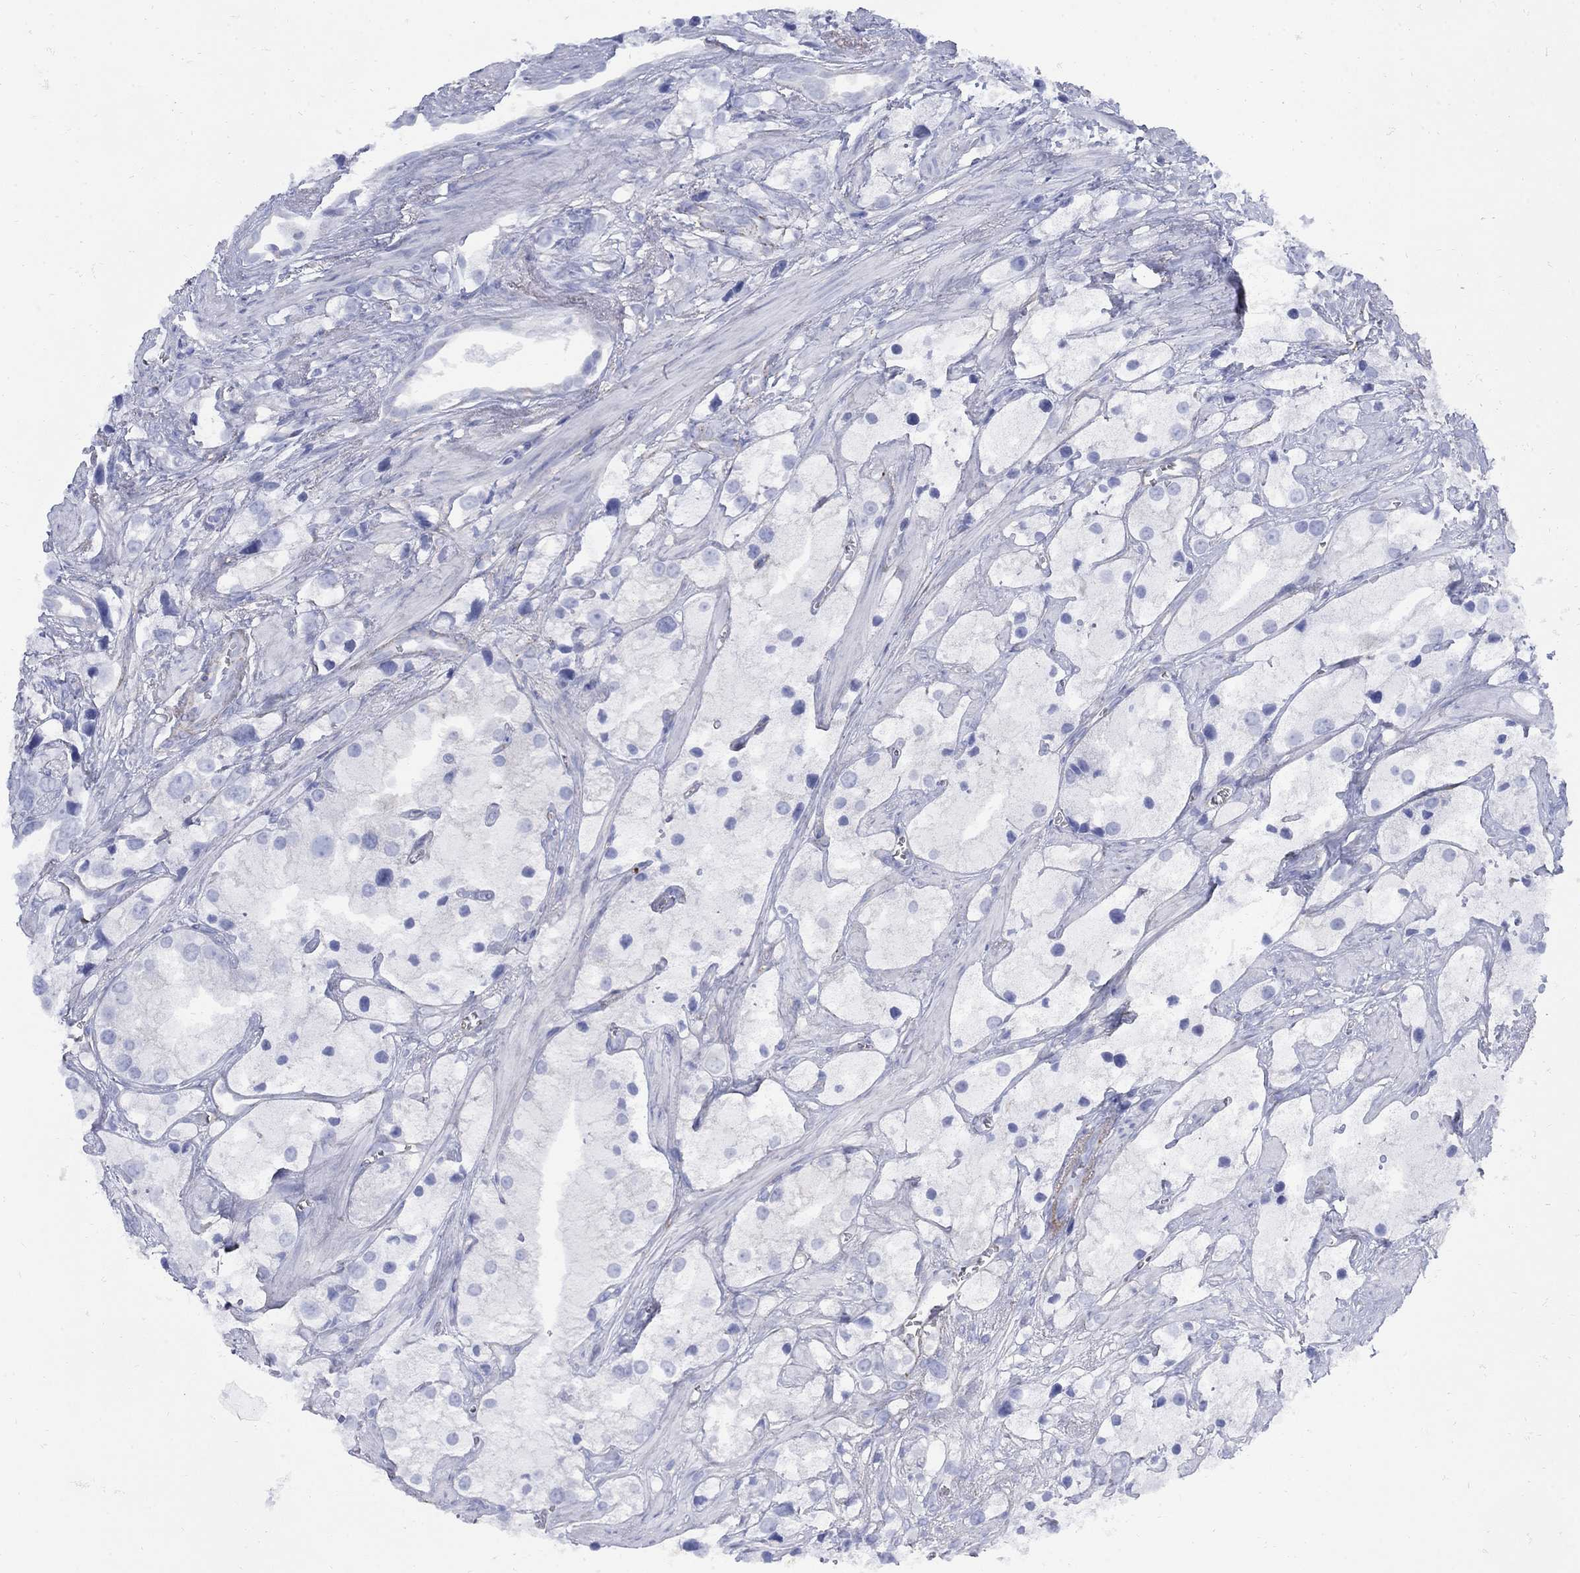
{"staining": {"intensity": "negative", "quantity": "none", "location": "none"}, "tissue": "prostate cancer", "cell_type": "Tumor cells", "image_type": "cancer", "snomed": [{"axis": "morphology", "description": "Adenocarcinoma, NOS"}, {"axis": "topography", "description": "Prostate and seminal vesicle, NOS"}, {"axis": "topography", "description": "Prostate"}], "caption": "Immunohistochemistry (IHC) of human prostate cancer demonstrates no positivity in tumor cells. Brightfield microscopy of immunohistochemistry (IHC) stained with DAB (3,3'-diaminobenzidine) (brown) and hematoxylin (blue), captured at high magnification.", "gene": "SEPTIN8", "patient": {"sex": "male", "age": 79}}